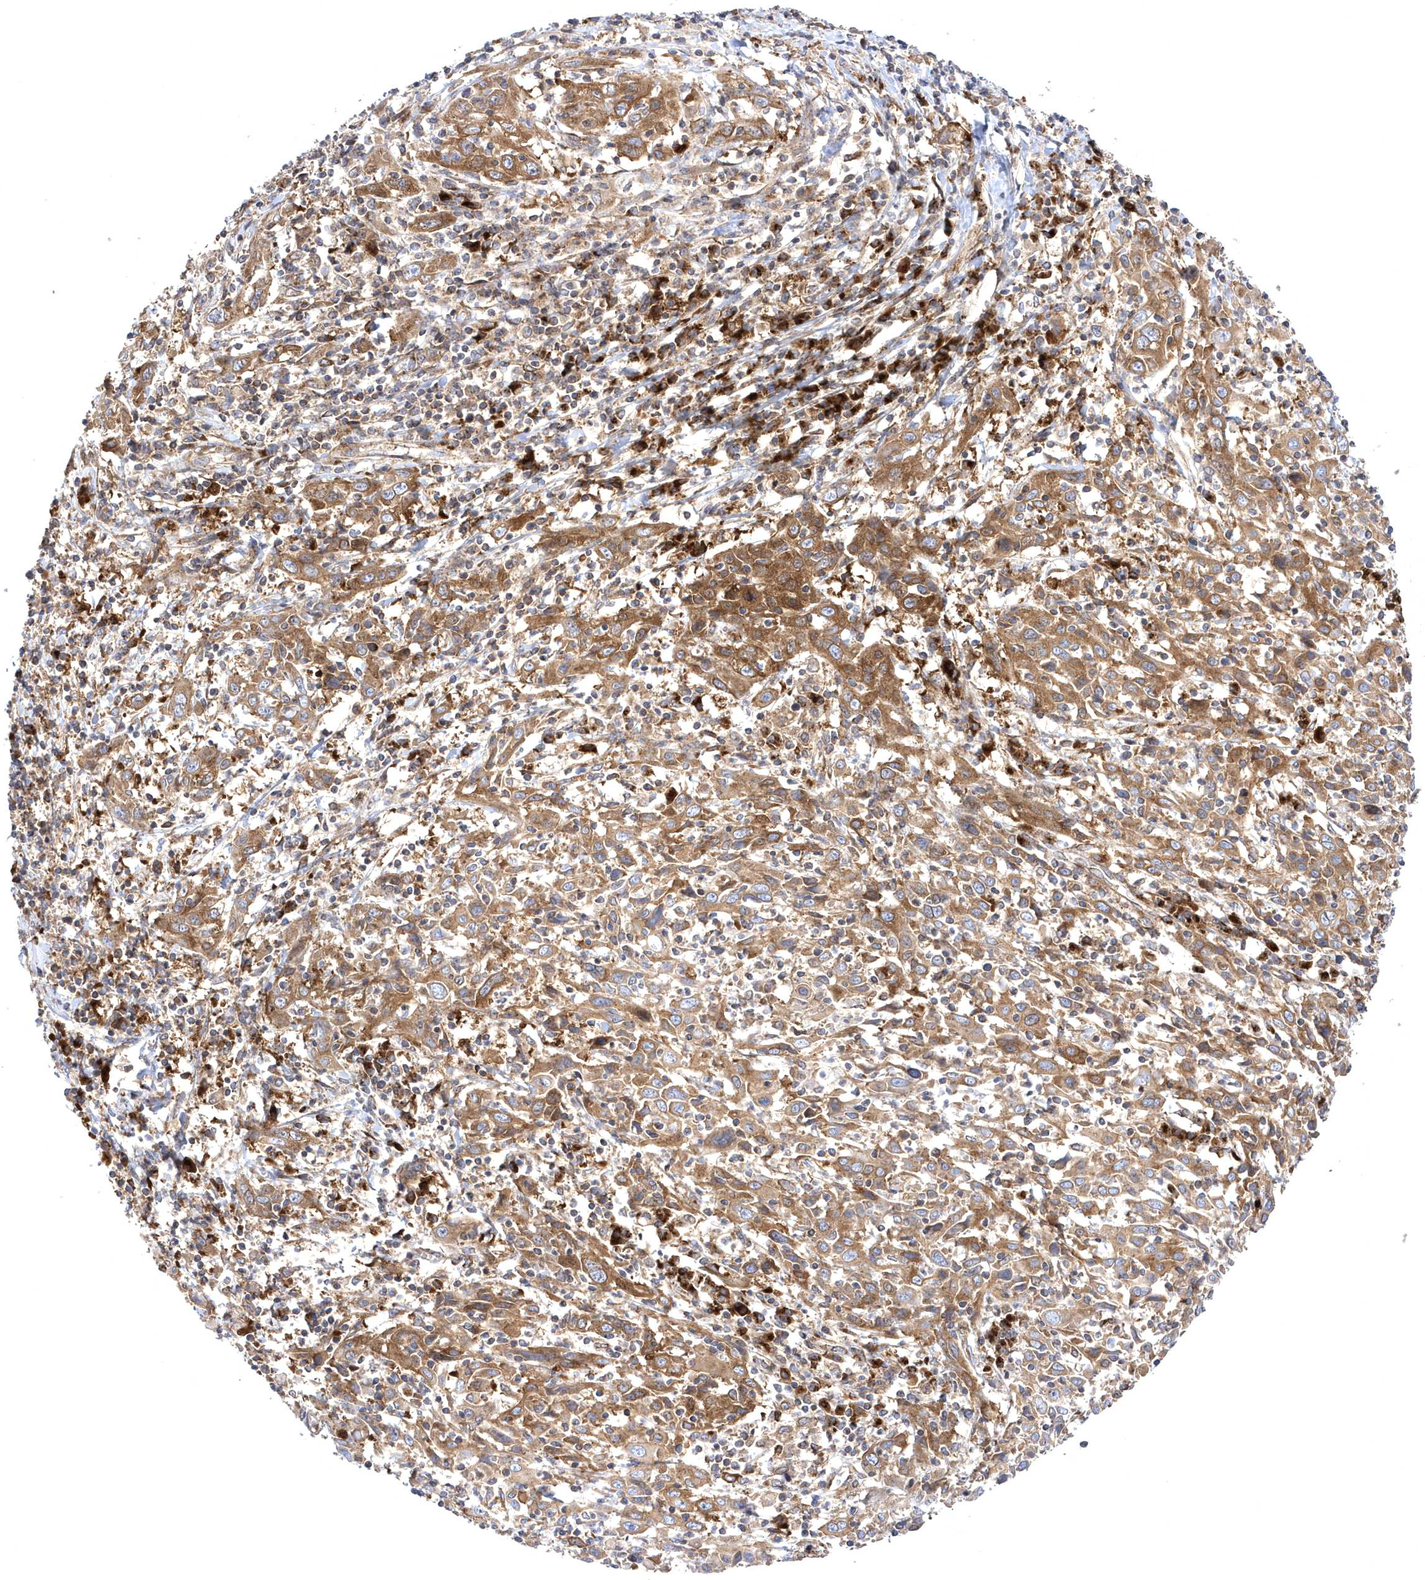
{"staining": {"intensity": "moderate", "quantity": ">75%", "location": "cytoplasmic/membranous"}, "tissue": "cervical cancer", "cell_type": "Tumor cells", "image_type": "cancer", "snomed": [{"axis": "morphology", "description": "Squamous cell carcinoma, NOS"}, {"axis": "topography", "description": "Cervix"}], "caption": "Brown immunohistochemical staining in human squamous cell carcinoma (cervical) displays moderate cytoplasmic/membranous staining in about >75% of tumor cells. The protein is stained brown, and the nuclei are stained in blue (DAB IHC with brightfield microscopy, high magnification).", "gene": "COPB2", "patient": {"sex": "female", "age": 46}}